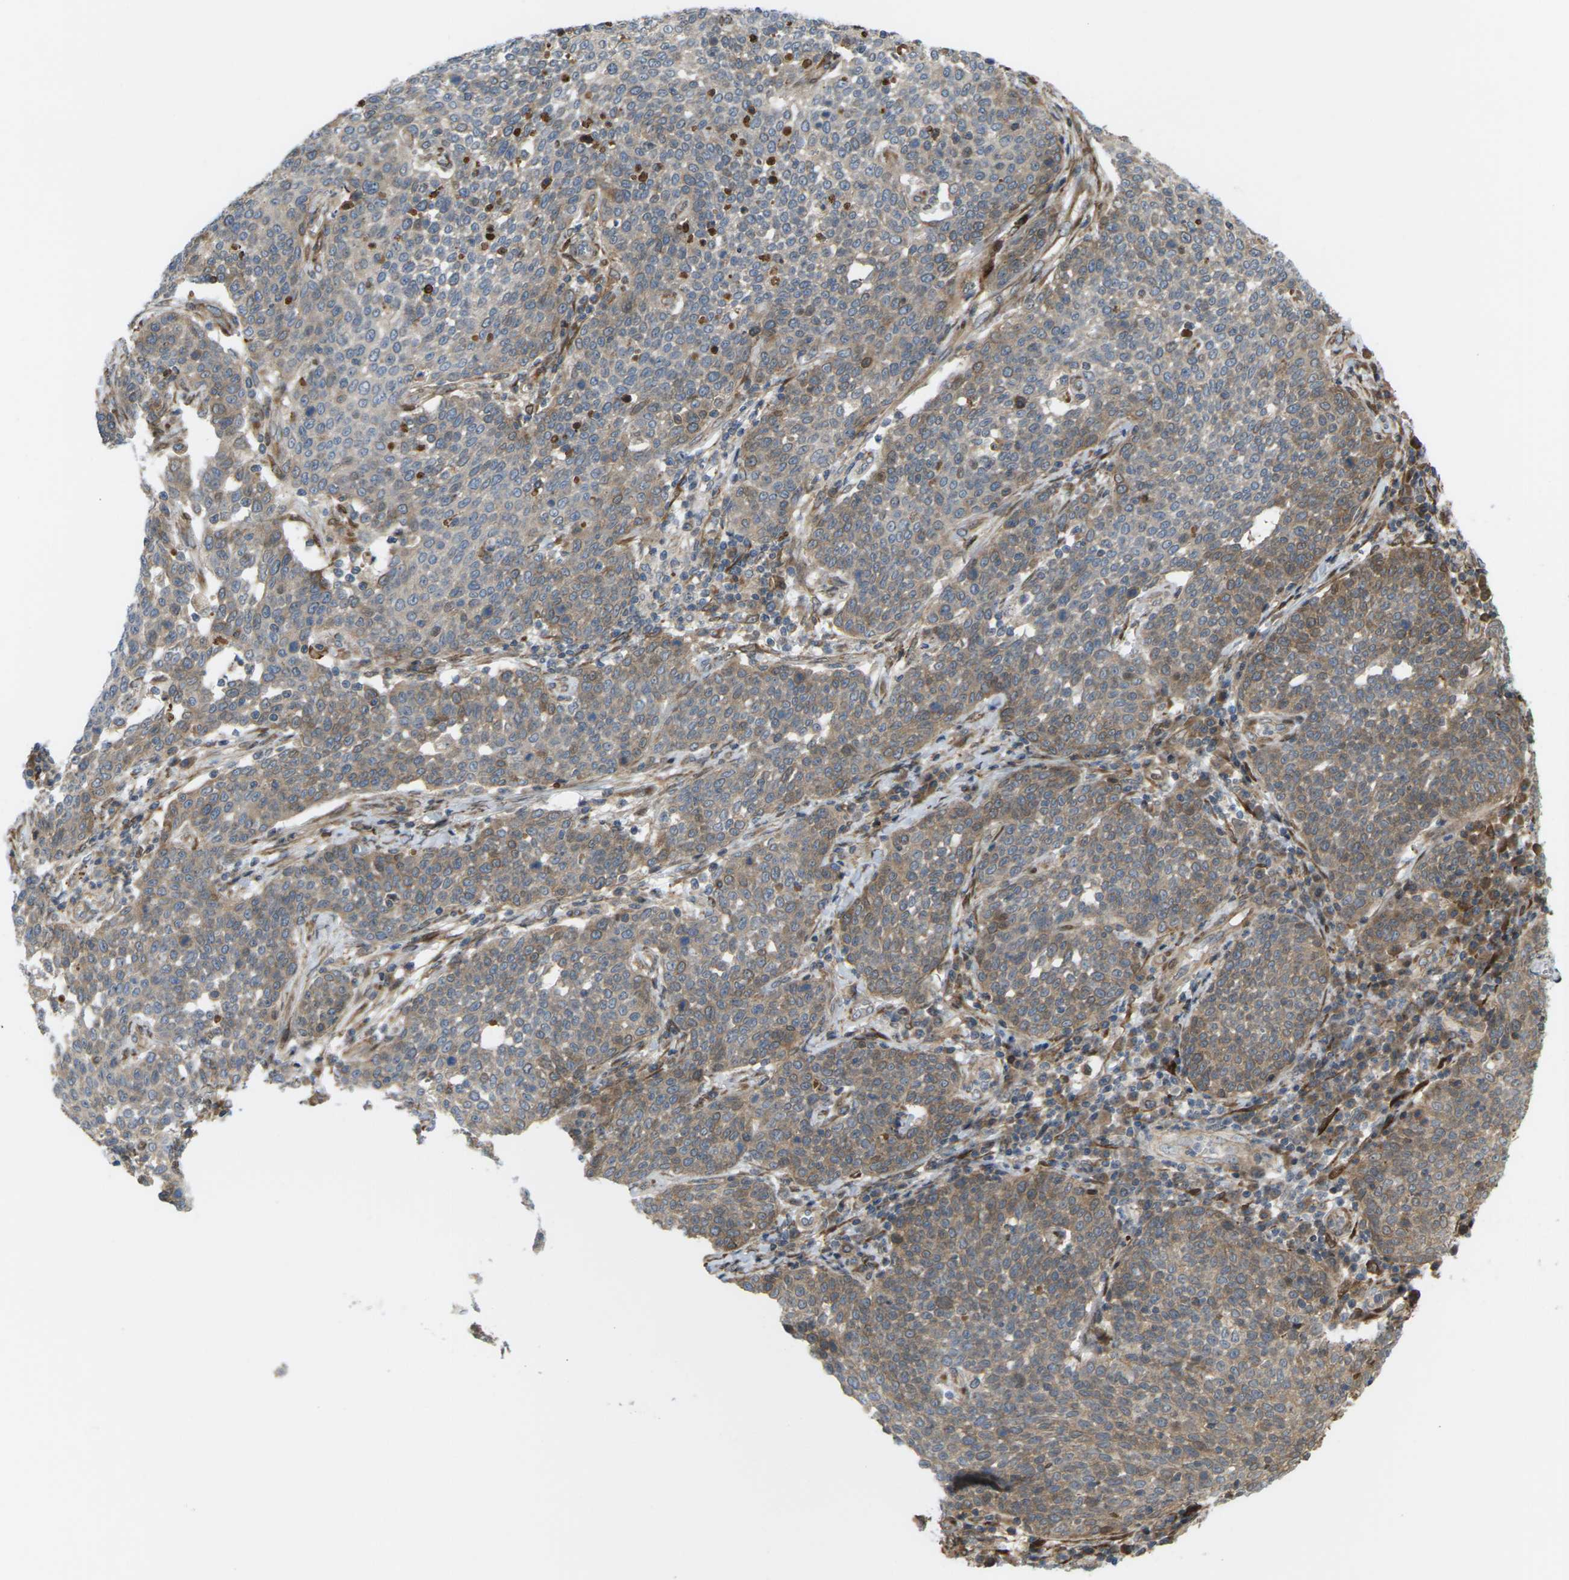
{"staining": {"intensity": "moderate", "quantity": ">75%", "location": "cytoplasmic/membranous"}, "tissue": "cervical cancer", "cell_type": "Tumor cells", "image_type": "cancer", "snomed": [{"axis": "morphology", "description": "Squamous cell carcinoma, NOS"}, {"axis": "topography", "description": "Cervix"}], "caption": "Approximately >75% of tumor cells in human squamous cell carcinoma (cervical) show moderate cytoplasmic/membranous protein expression as visualized by brown immunohistochemical staining.", "gene": "ROBO1", "patient": {"sex": "female", "age": 34}}